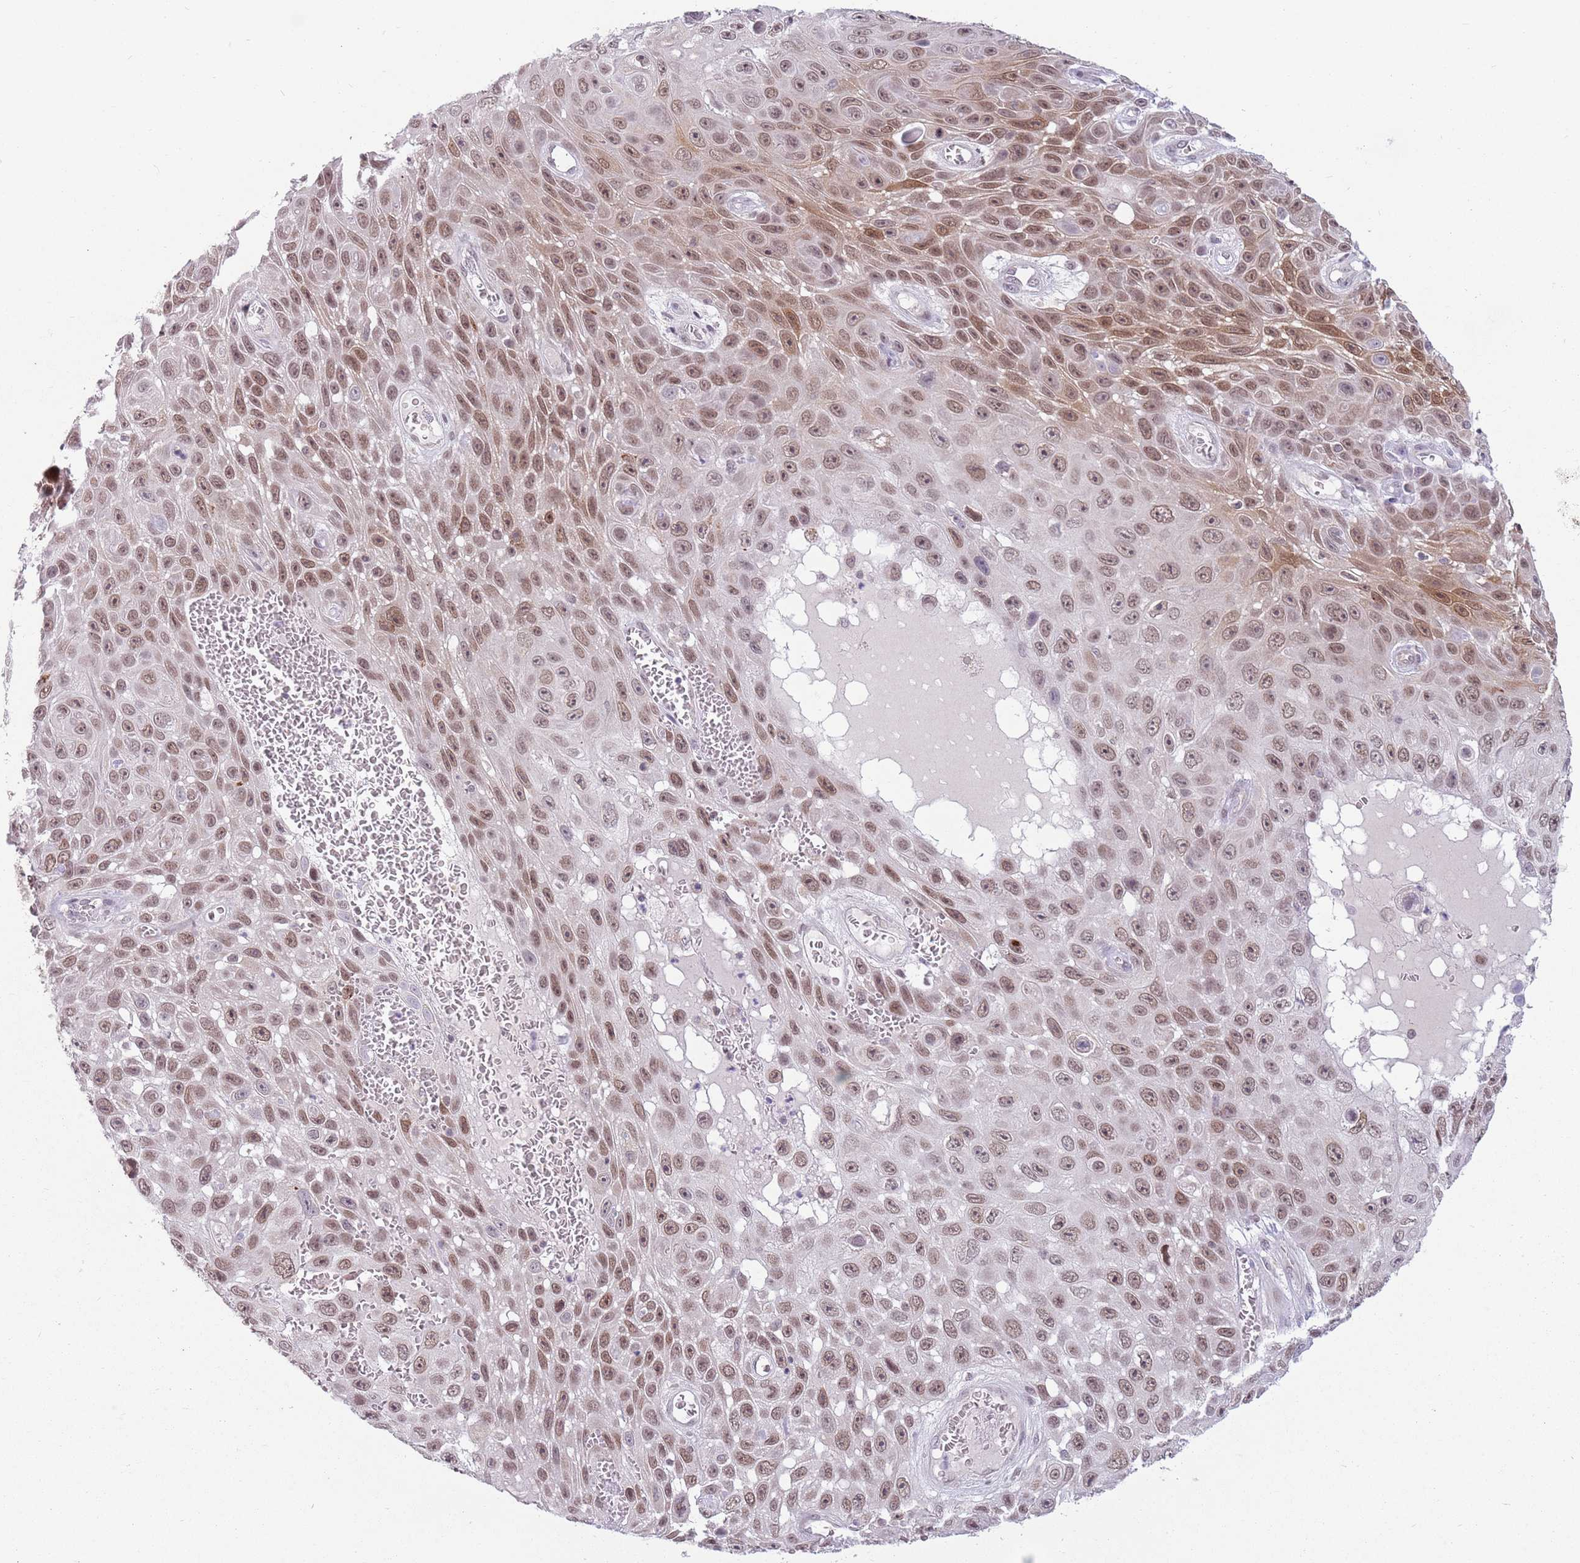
{"staining": {"intensity": "moderate", "quantity": ">75%", "location": "cytoplasmic/membranous,nuclear"}, "tissue": "skin cancer", "cell_type": "Tumor cells", "image_type": "cancer", "snomed": [{"axis": "morphology", "description": "Squamous cell carcinoma, NOS"}, {"axis": "topography", "description": "Skin"}], "caption": "Immunohistochemistry (DAB) staining of skin squamous cell carcinoma demonstrates moderate cytoplasmic/membranous and nuclear protein staining in about >75% of tumor cells.", "gene": "ZNF574", "patient": {"sex": "male", "age": 82}}